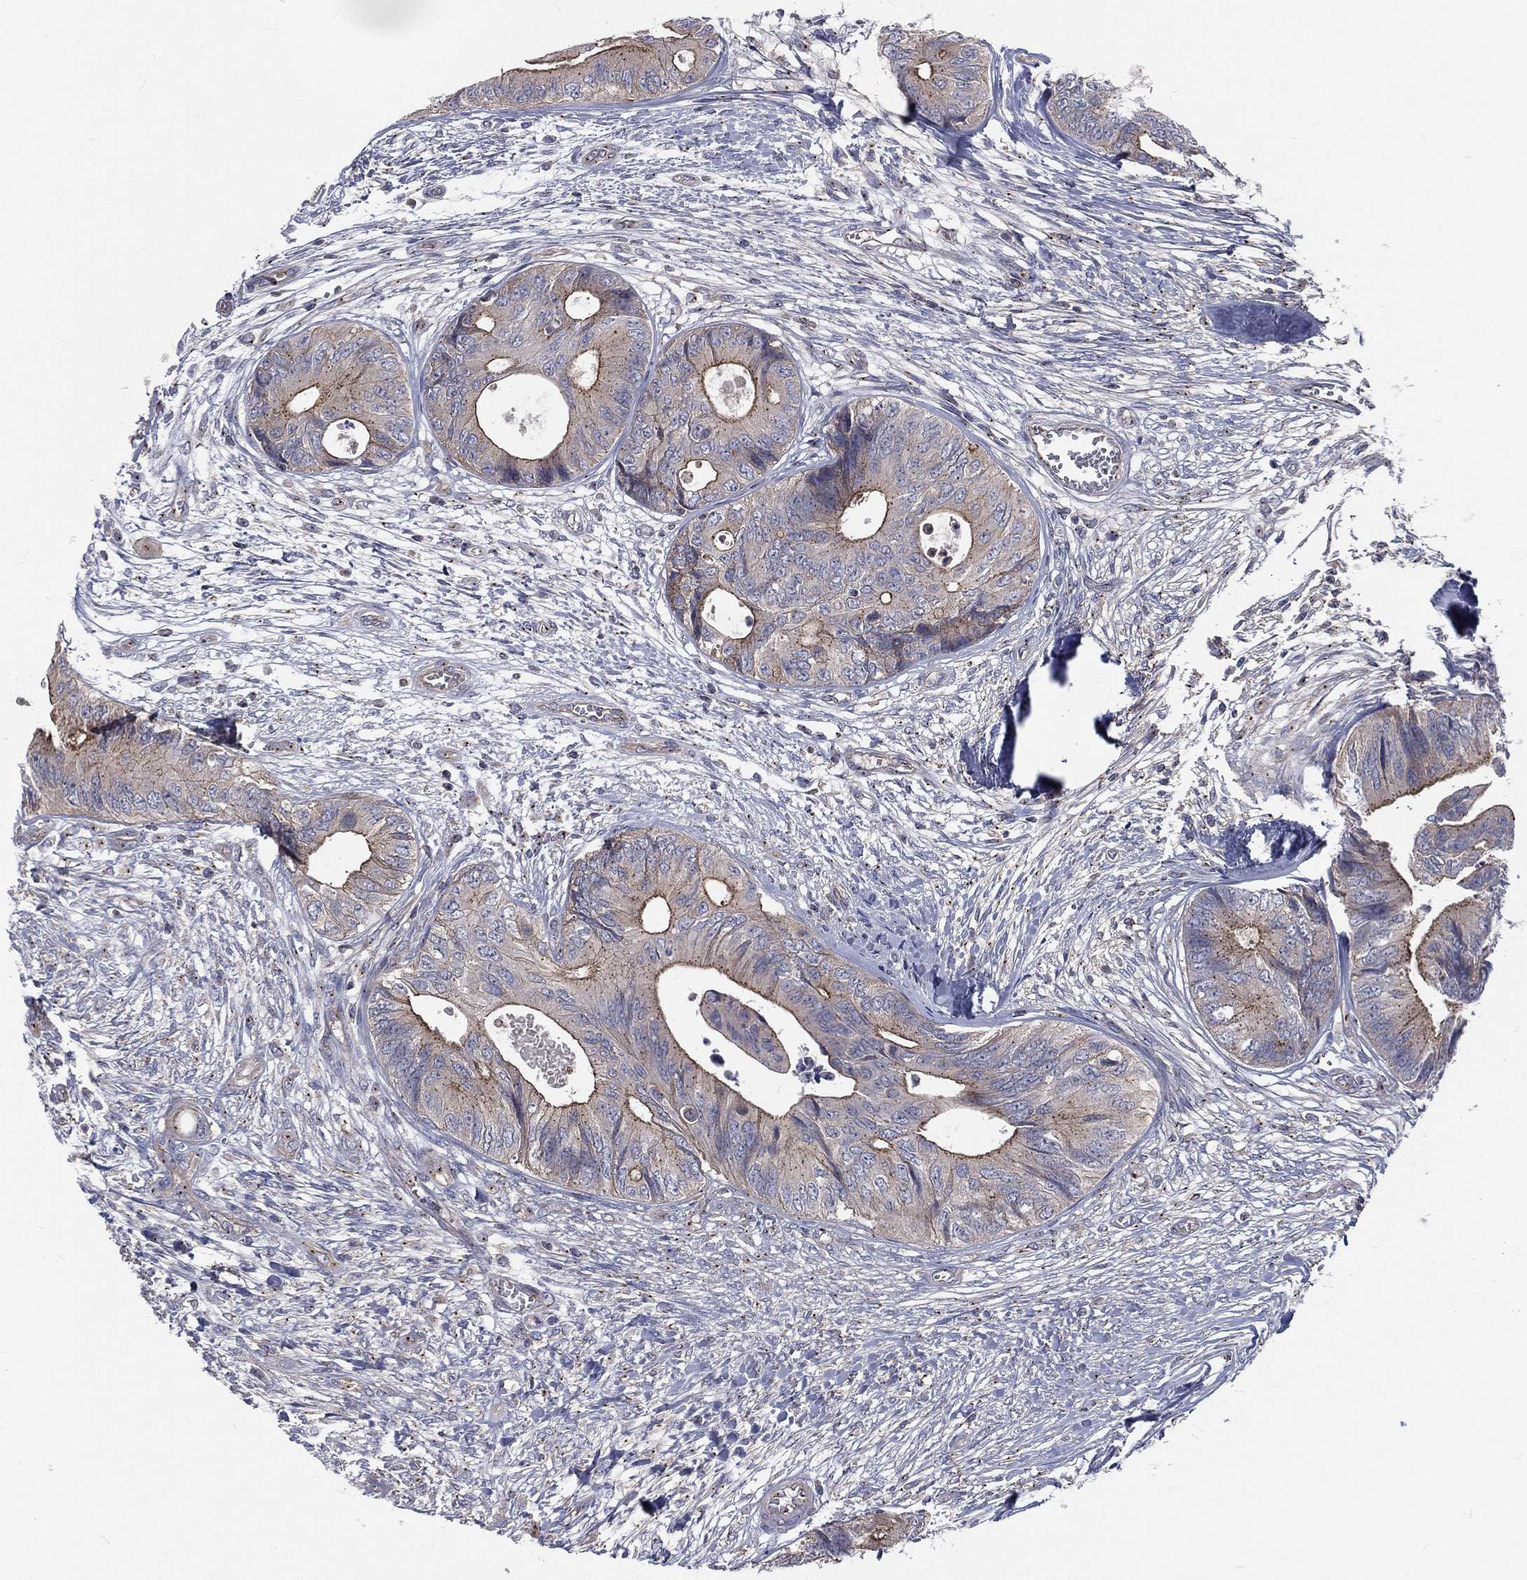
{"staining": {"intensity": "moderate", "quantity": "<25%", "location": "cytoplasmic/membranous"}, "tissue": "colorectal cancer", "cell_type": "Tumor cells", "image_type": "cancer", "snomed": [{"axis": "morphology", "description": "Normal tissue, NOS"}, {"axis": "morphology", "description": "Adenocarcinoma, NOS"}, {"axis": "topography", "description": "Colon"}], "caption": "Immunohistochemistry histopathology image of human colorectal cancer (adenocarcinoma) stained for a protein (brown), which reveals low levels of moderate cytoplasmic/membranous staining in approximately <25% of tumor cells.", "gene": "CROCC", "patient": {"sex": "male", "age": 65}}